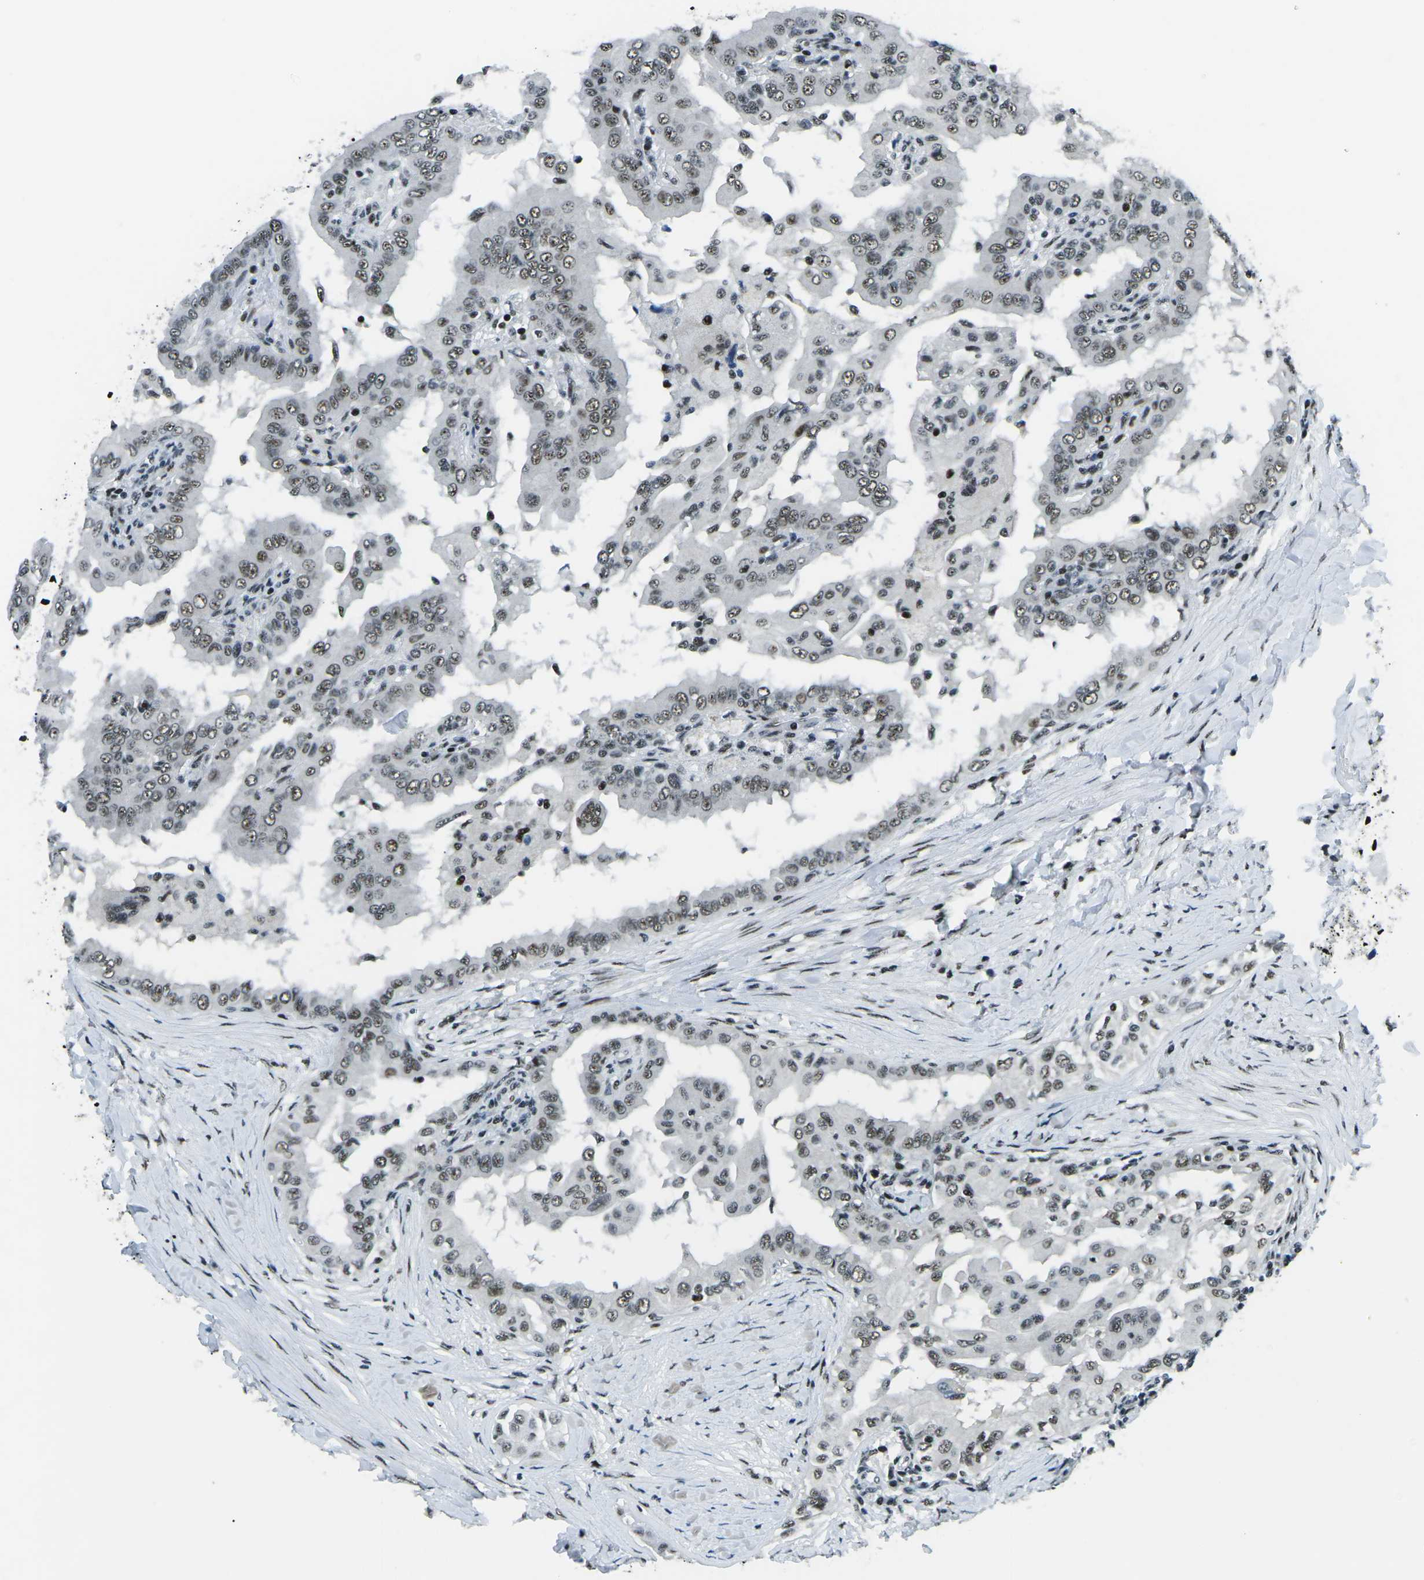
{"staining": {"intensity": "moderate", "quantity": ">75%", "location": "nuclear"}, "tissue": "thyroid cancer", "cell_type": "Tumor cells", "image_type": "cancer", "snomed": [{"axis": "morphology", "description": "Papillary adenocarcinoma, NOS"}, {"axis": "topography", "description": "Thyroid gland"}], "caption": "A high-resolution histopathology image shows IHC staining of thyroid papillary adenocarcinoma, which shows moderate nuclear expression in about >75% of tumor cells. The staining was performed using DAB to visualize the protein expression in brown, while the nuclei were stained in blue with hematoxylin (Magnification: 20x).", "gene": "RBL2", "patient": {"sex": "male", "age": 33}}